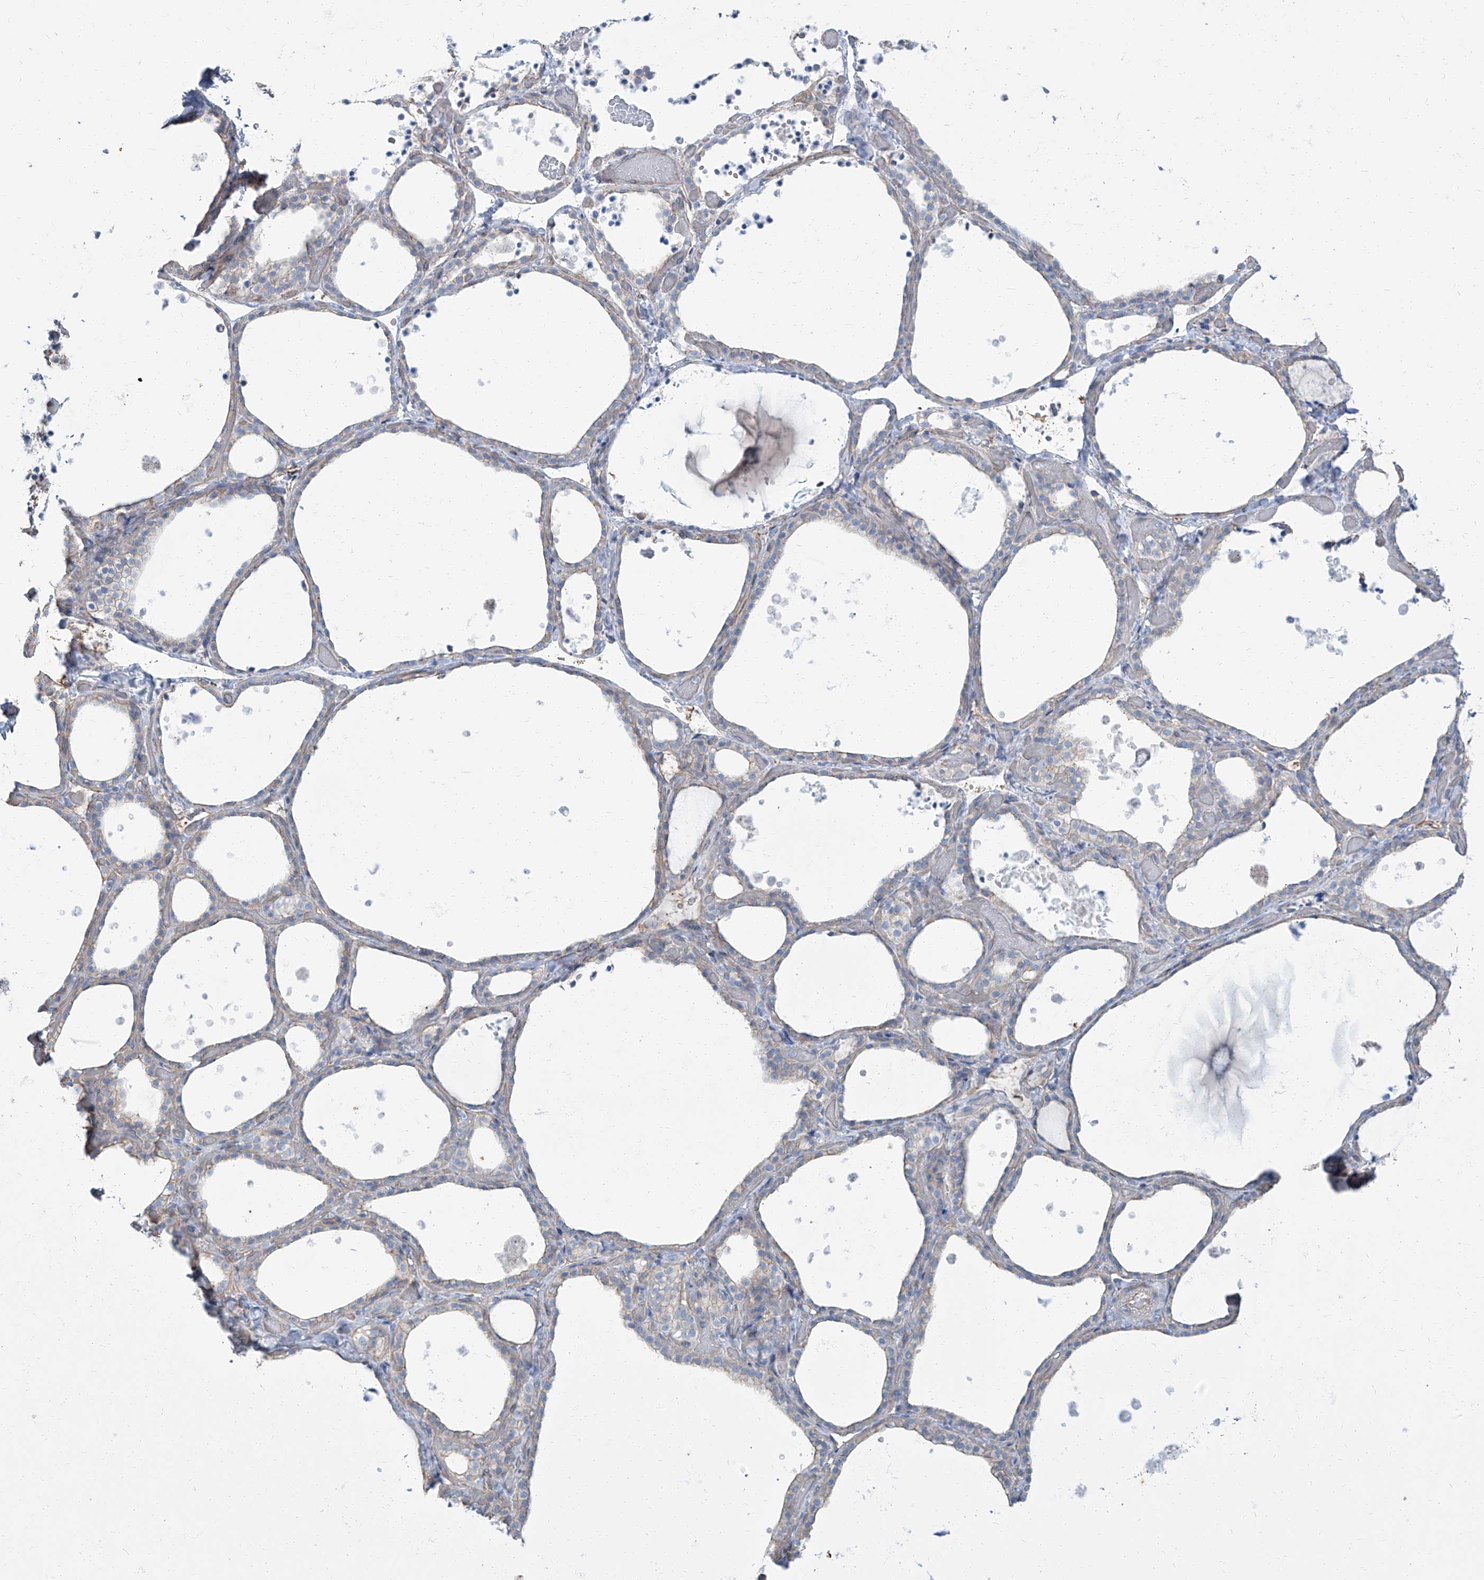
{"staining": {"intensity": "weak", "quantity": "25%-75%", "location": "cytoplasmic/membranous"}, "tissue": "thyroid gland", "cell_type": "Glandular cells", "image_type": "normal", "snomed": [{"axis": "morphology", "description": "Normal tissue, NOS"}, {"axis": "topography", "description": "Thyroid gland"}], "caption": "Brown immunohistochemical staining in normal human thyroid gland displays weak cytoplasmic/membranous staining in approximately 25%-75% of glandular cells. (IHC, brightfield microscopy, high magnification).", "gene": "TXLNB", "patient": {"sex": "female", "age": 44}}